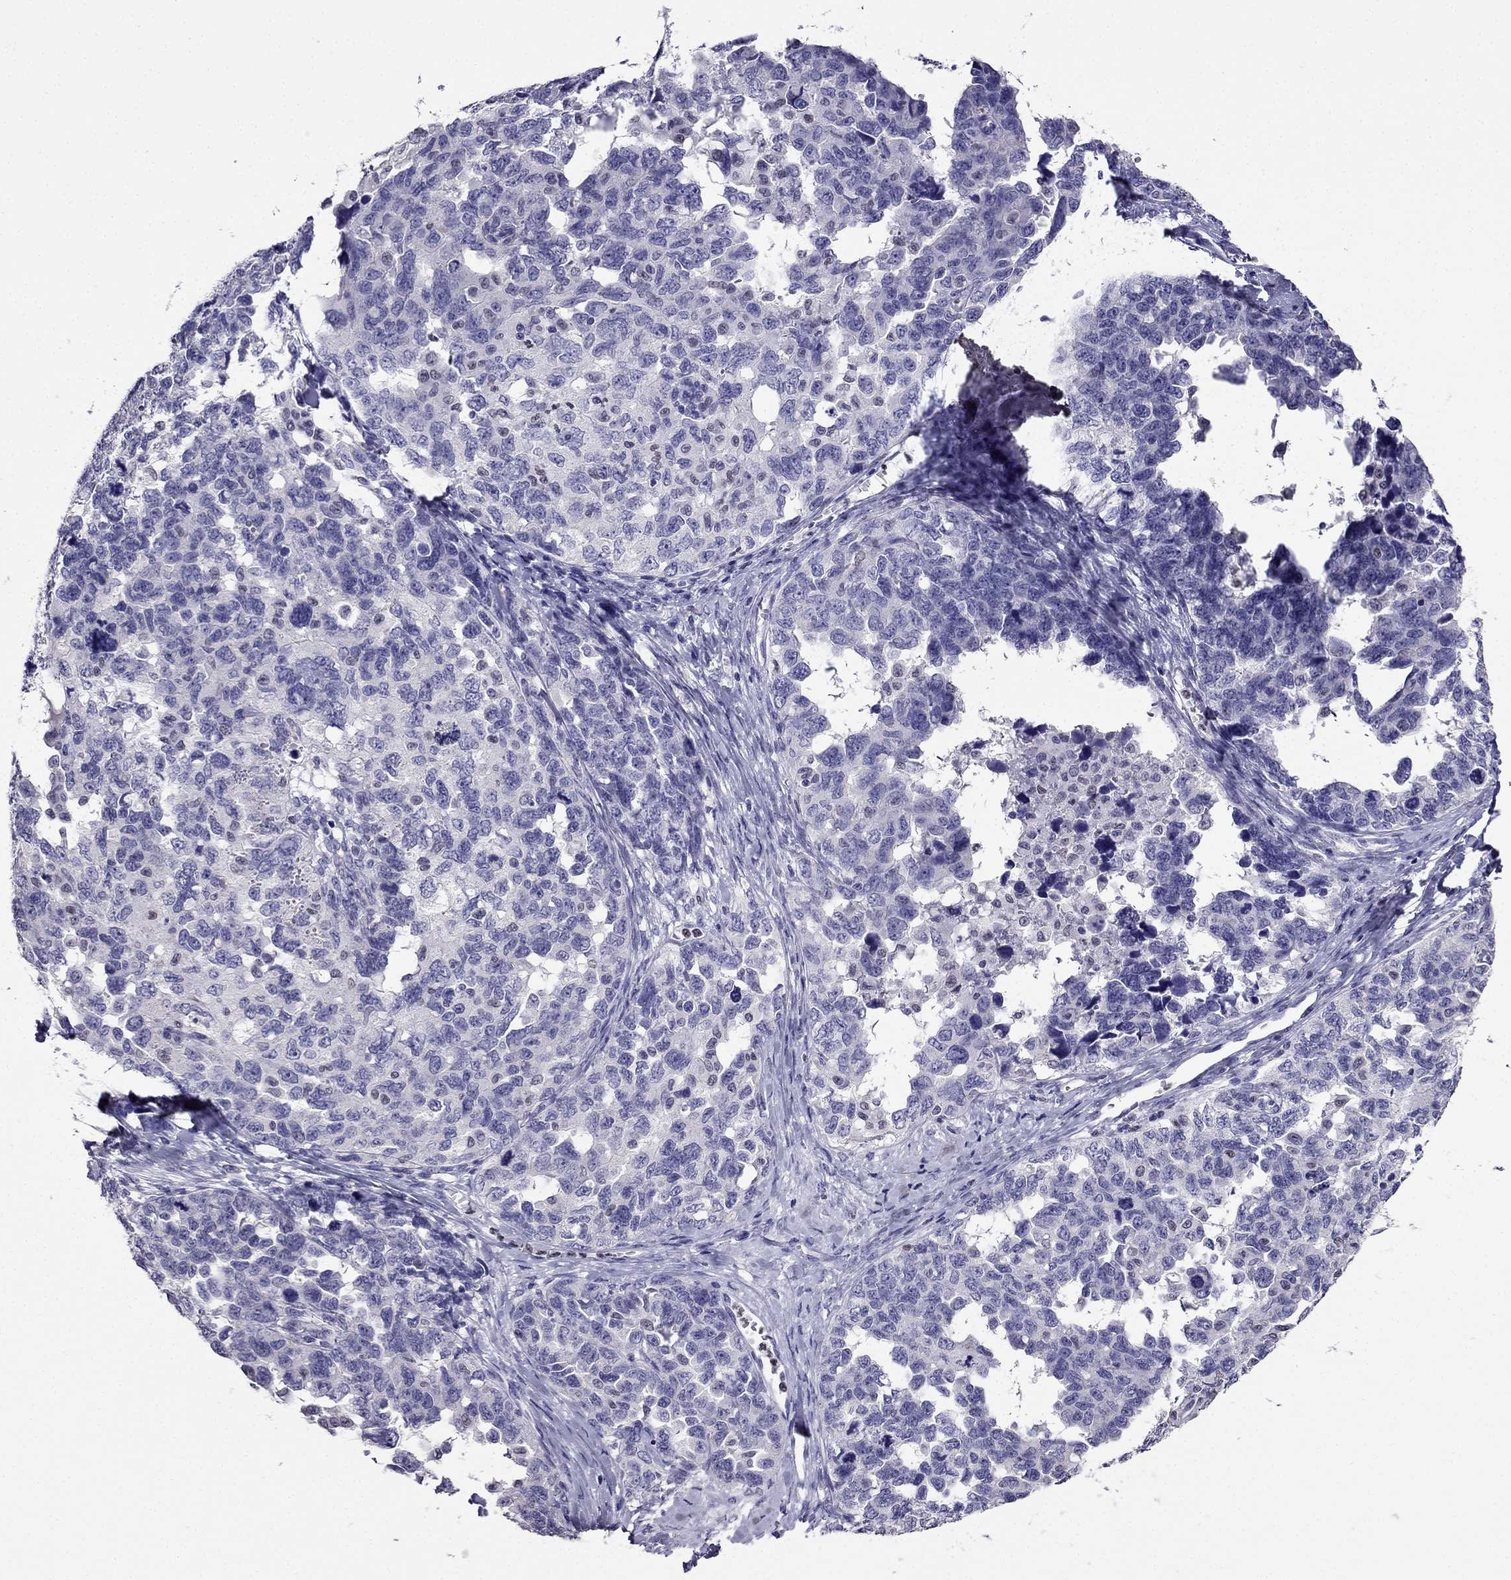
{"staining": {"intensity": "negative", "quantity": "none", "location": "none"}, "tissue": "ovarian cancer", "cell_type": "Tumor cells", "image_type": "cancer", "snomed": [{"axis": "morphology", "description": "Cystadenocarcinoma, serous, NOS"}, {"axis": "topography", "description": "Ovary"}], "caption": "Immunohistochemistry of human ovarian cancer (serous cystadenocarcinoma) displays no positivity in tumor cells.", "gene": "ARID3A", "patient": {"sex": "female", "age": 69}}